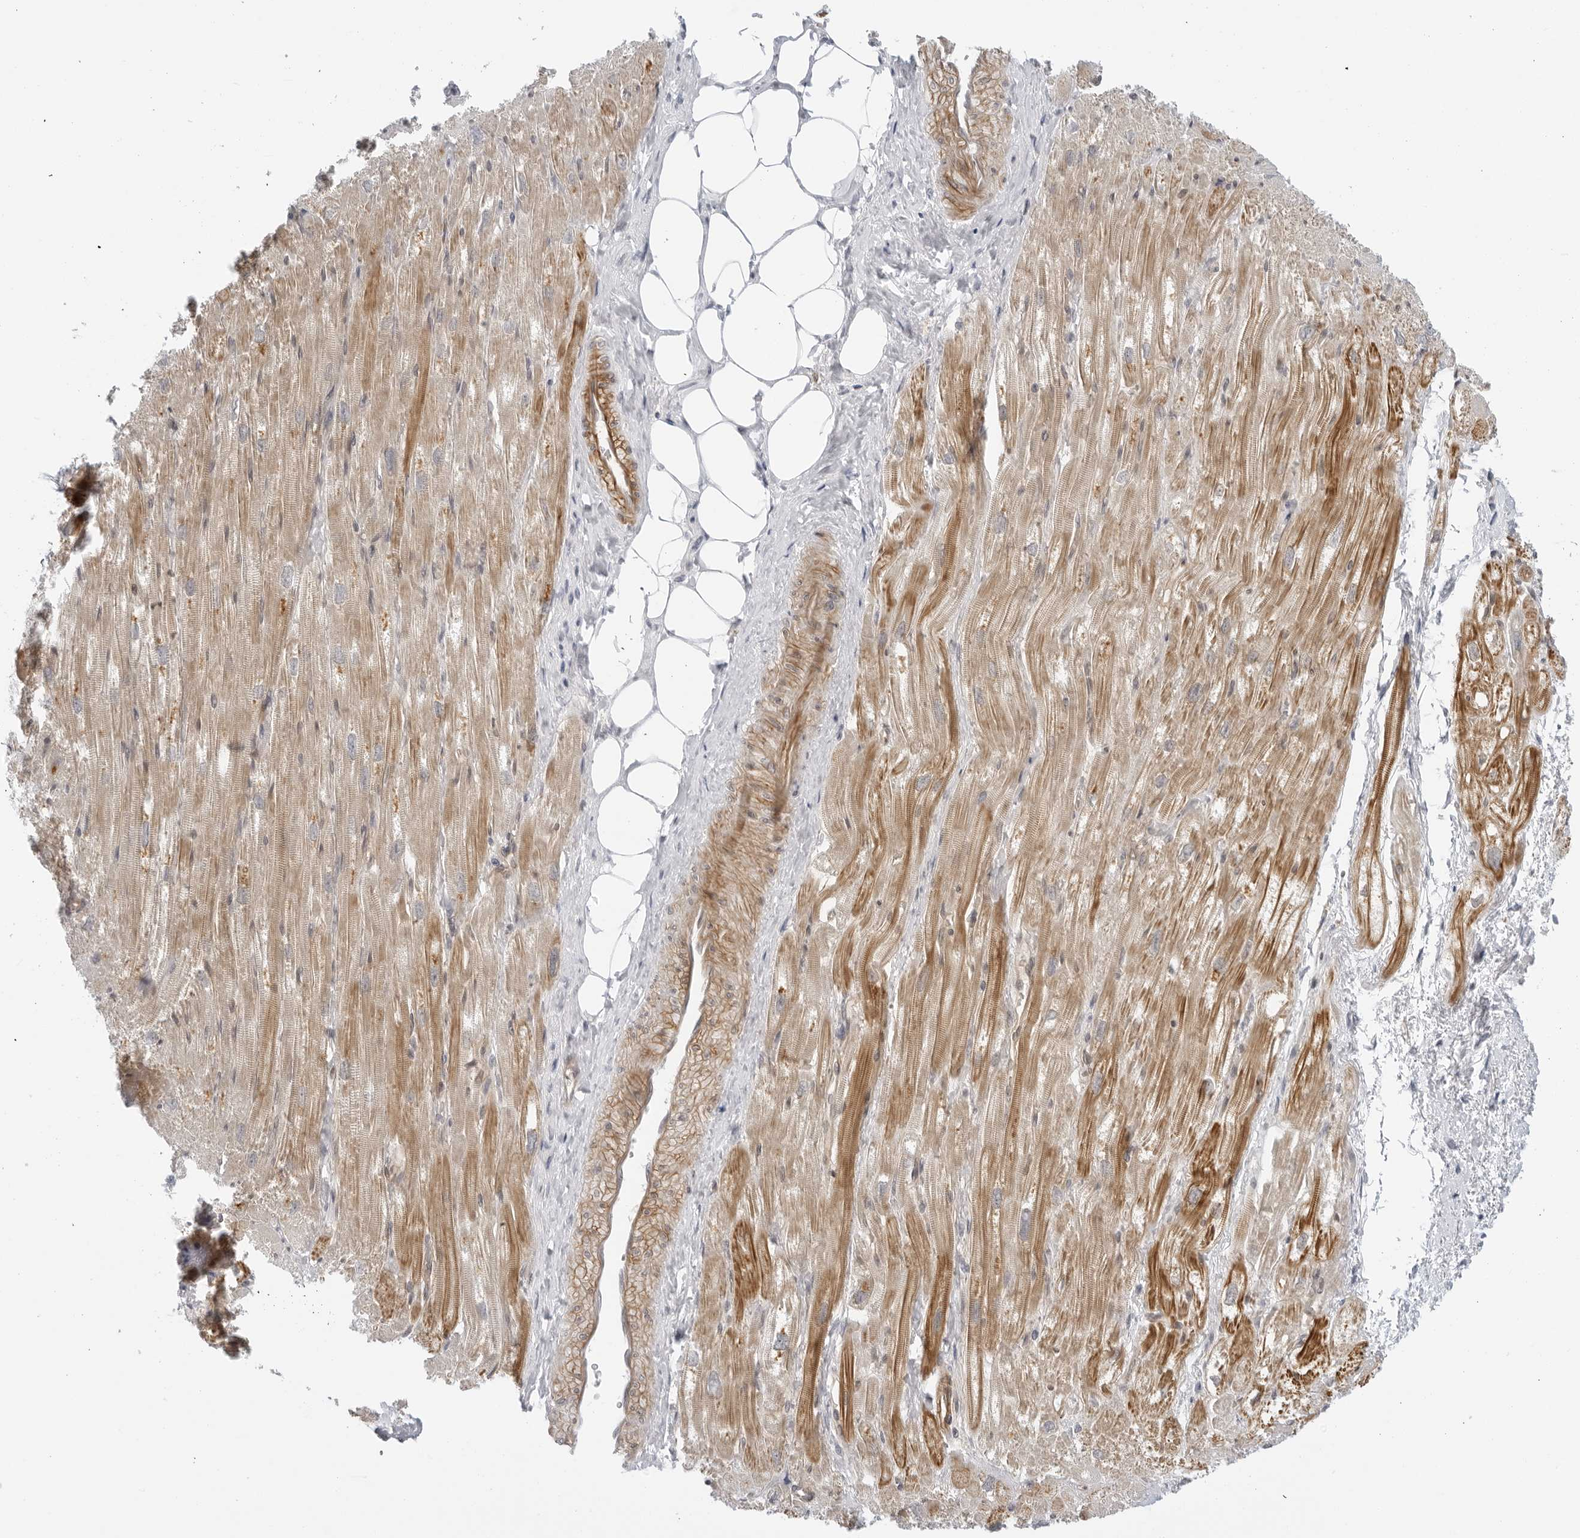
{"staining": {"intensity": "moderate", "quantity": ">75%", "location": "cytoplasmic/membranous"}, "tissue": "heart muscle", "cell_type": "Cardiomyocytes", "image_type": "normal", "snomed": [{"axis": "morphology", "description": "Normal tissue, NOS"}, {"axis": "topography", "description": "Heart"}], "caption": "Cardiomyocytes demonstrate medium levels of moderate cytoplasmic/membranous positivity in about >75% of cells in normal heart muscle. (Stains: DAB (3,3'-diaminobenzidine) in brown, nuclei in blue, Microscopy: brightfield microscopy at high magnification).", "gene": "SUGCT", "patient": {"sex": "male", "age": 50}}